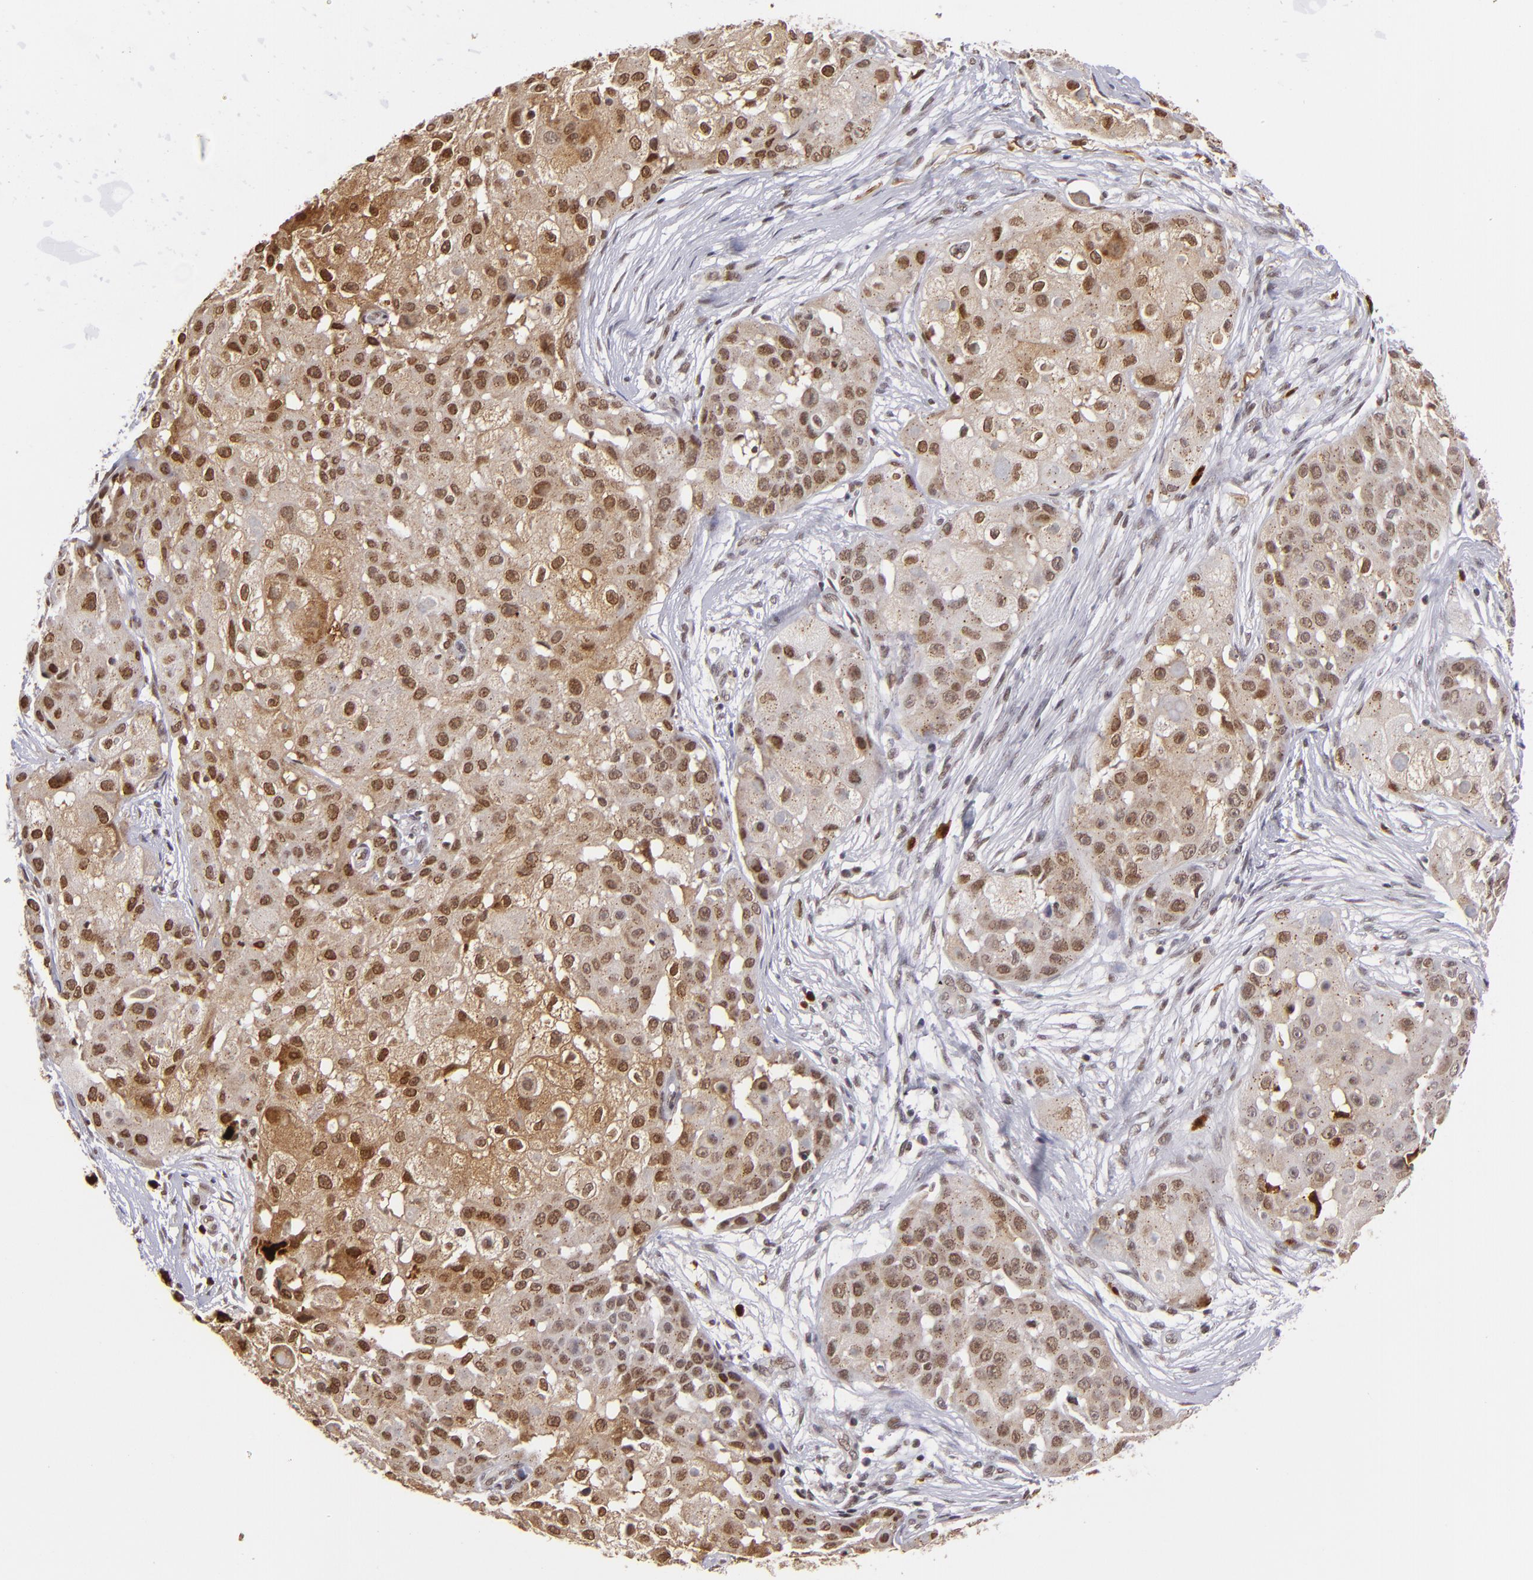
{"staining": {"intensity": "moderate", "quantity": ">75%", "location": "cytoplasmic/membranous,nuclear"}, "tissue": "skin cancer", "cell_type": "Tumor cells", "image_type": "cancer", "snomed": [{"axis": "morphology", "description": "Squamous cell carcinoma, NOS"}, {"axis": "topography", "description": "Skin"}], "caption": "This is an image of immunohistochemistry (IHC) staining of skin squamous cell carcinoma, which shows moderate expression in the cytoplasmic/membranous and nuclear of tumor cells.", "gene": "RXRG", "patient": {"sex": "female", "age": 57}}